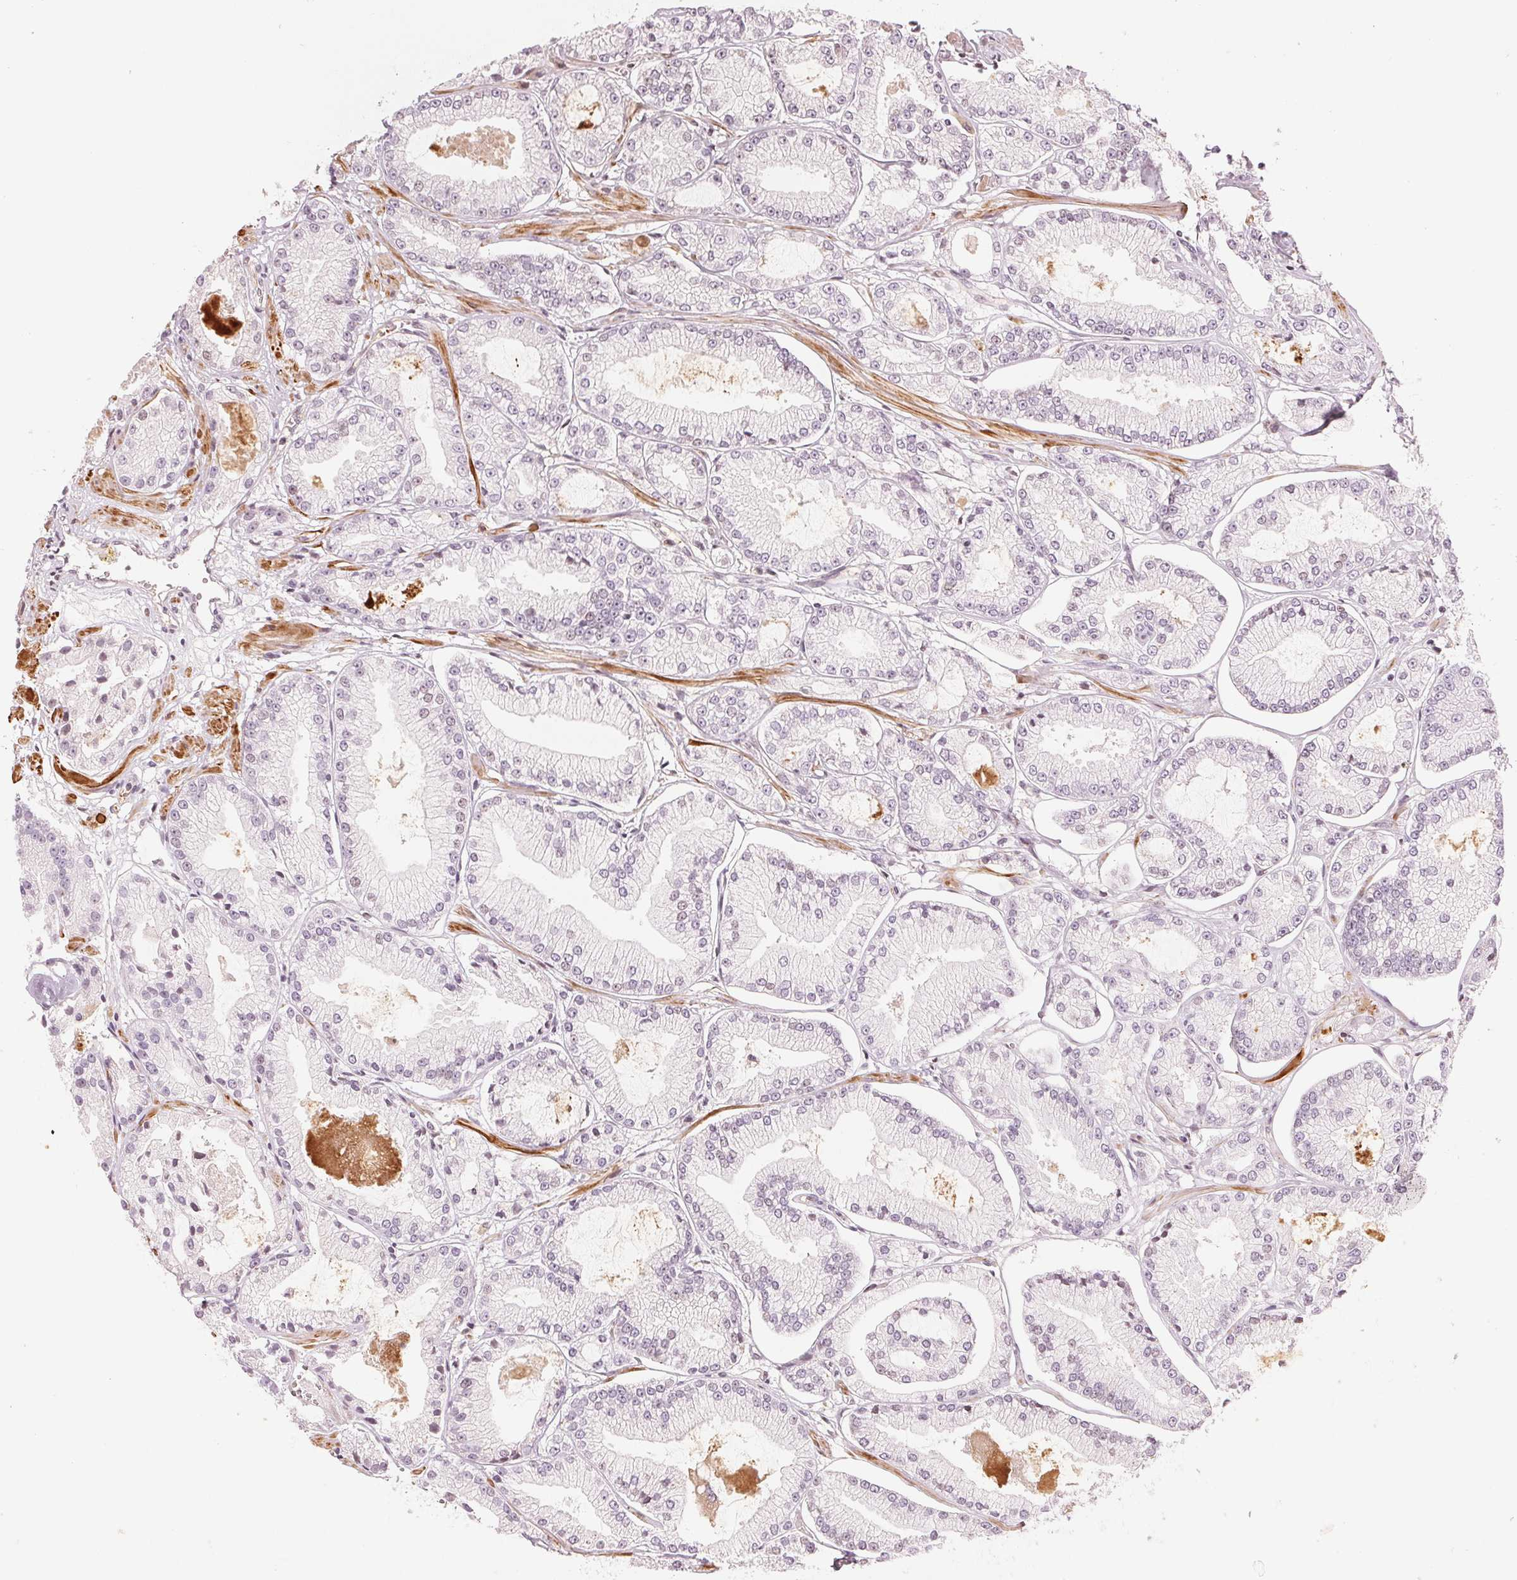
{"staining": {"intensity": "negative", "quantity": "none", "location": "none"}, "tissue": "prostate cancer", "cell_type": "Tumor cells", "image_type": "cancer", "snomed": [{"axis": "morphology", "description": "Adenocarcinoma, Low grade"}, {"axis": "topography", "description": "Prostate"}], "caption": "Immunohistochemical staining of human prostate cancer exhibits no significant staining in tumor cells. (Brightfield microscopy of DAB (3,3'-diaminobenzidine) immunohistochemistry at high magnification).", "gene": "SLC17A4", "patient": {"sex": "male", "age": 55}}